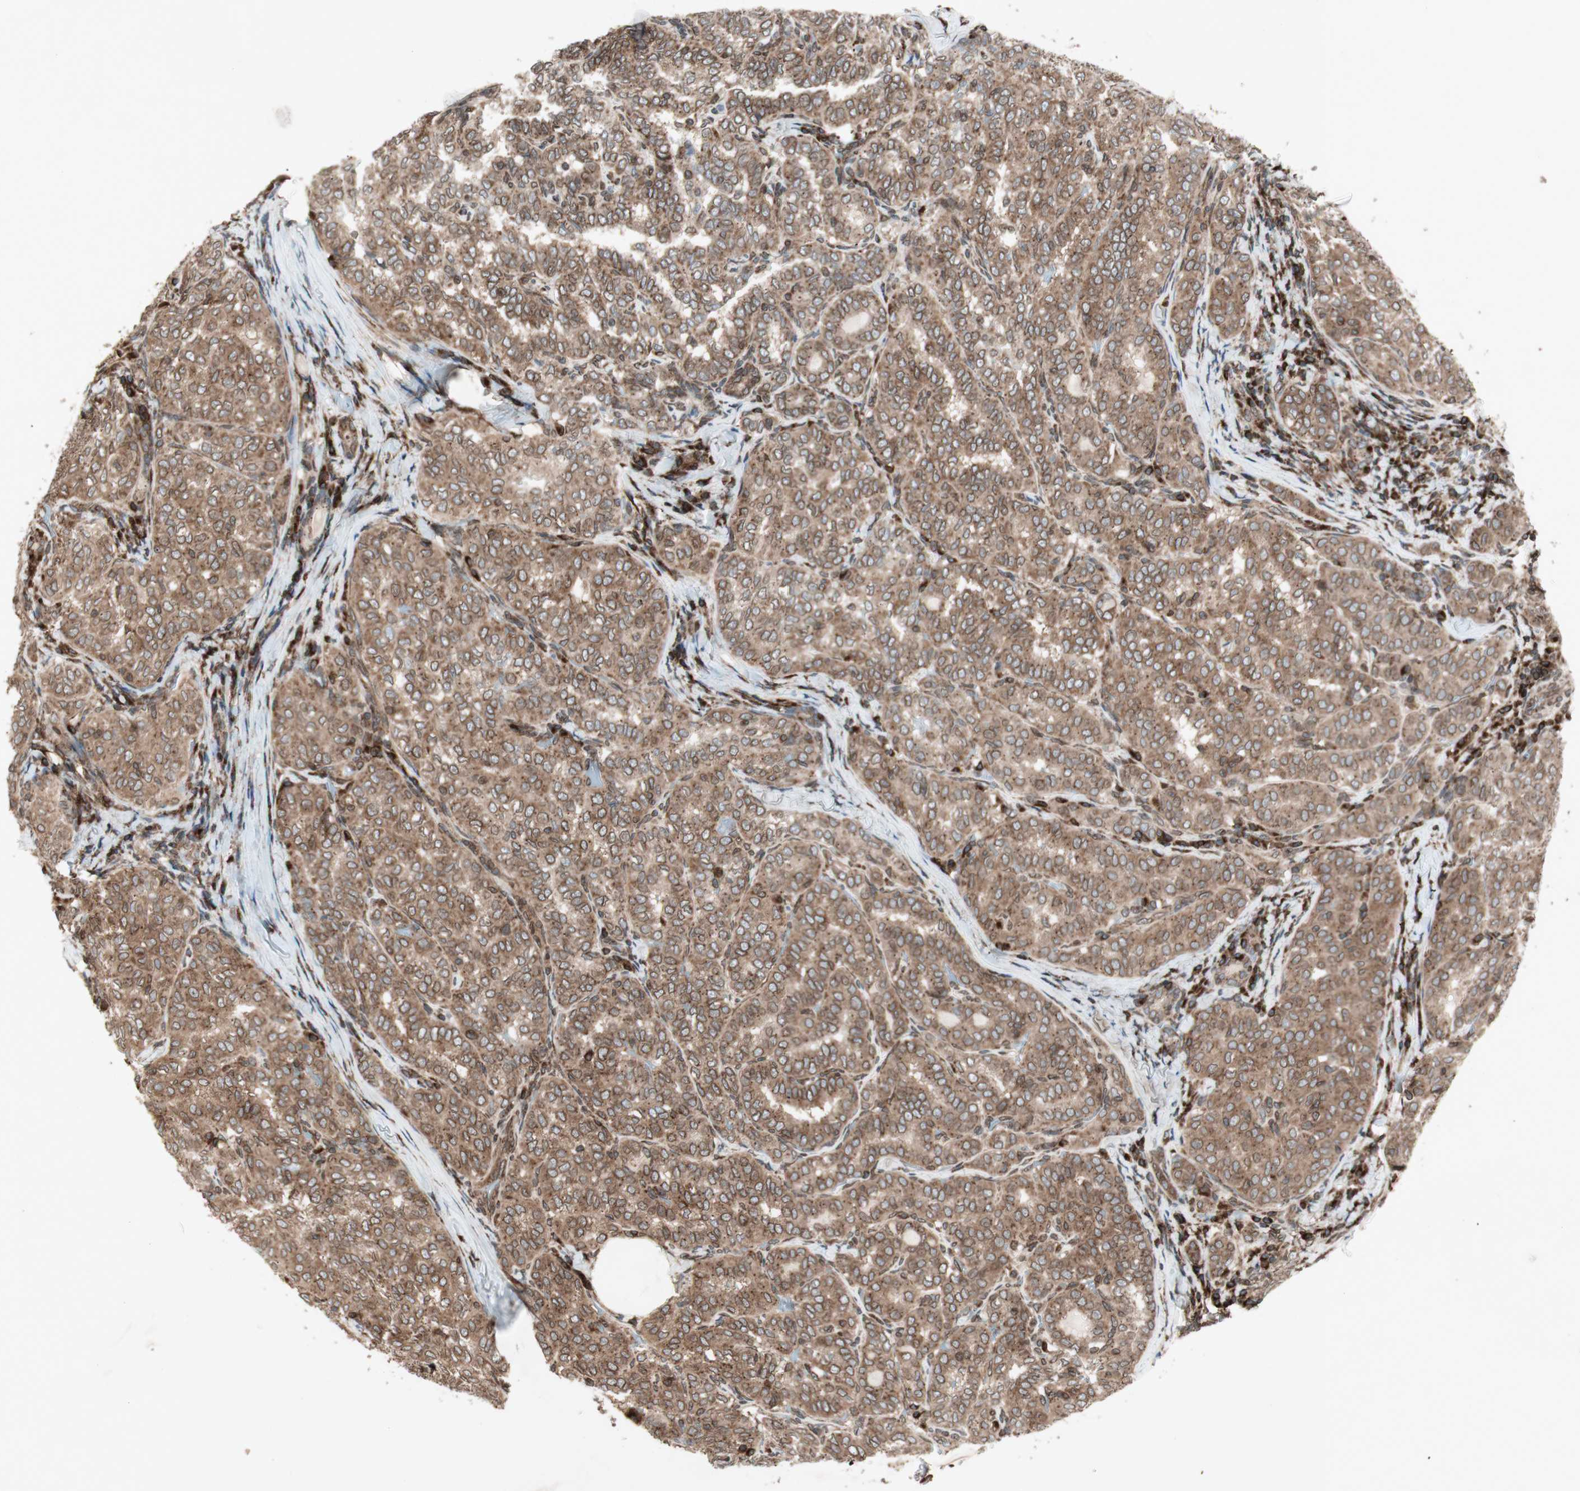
{"staining": {"intensity": "strong", "quantity": ">75%", "location": "cytoplasmic/membranous"}, "tissue": "thyroid cancer", "cell_type": "Tumor cells", "image_type": "cancer", "snomed": [{"axis": "morphology", "description": "Normal tissue, NOS"}, {"axis": "morphology", "description": "Papillary adenocarcinoma, NOS"}, {"axis": "topography", "description": "Thyroid gland"}], "caption": "Papillary adenocarcinoma (thyroid) was stained to show a protein in brown. There is high levels of strong cytoplasmic/membranous positivity in approximately >75% of tumor cells. The protein of interest is stained brown, and the nuclei are stained in blue (DAB IHC with brightfield microscopy, high magnification).", "gene": "NUP62", "patient": {"sex": "female", "age": 30}}